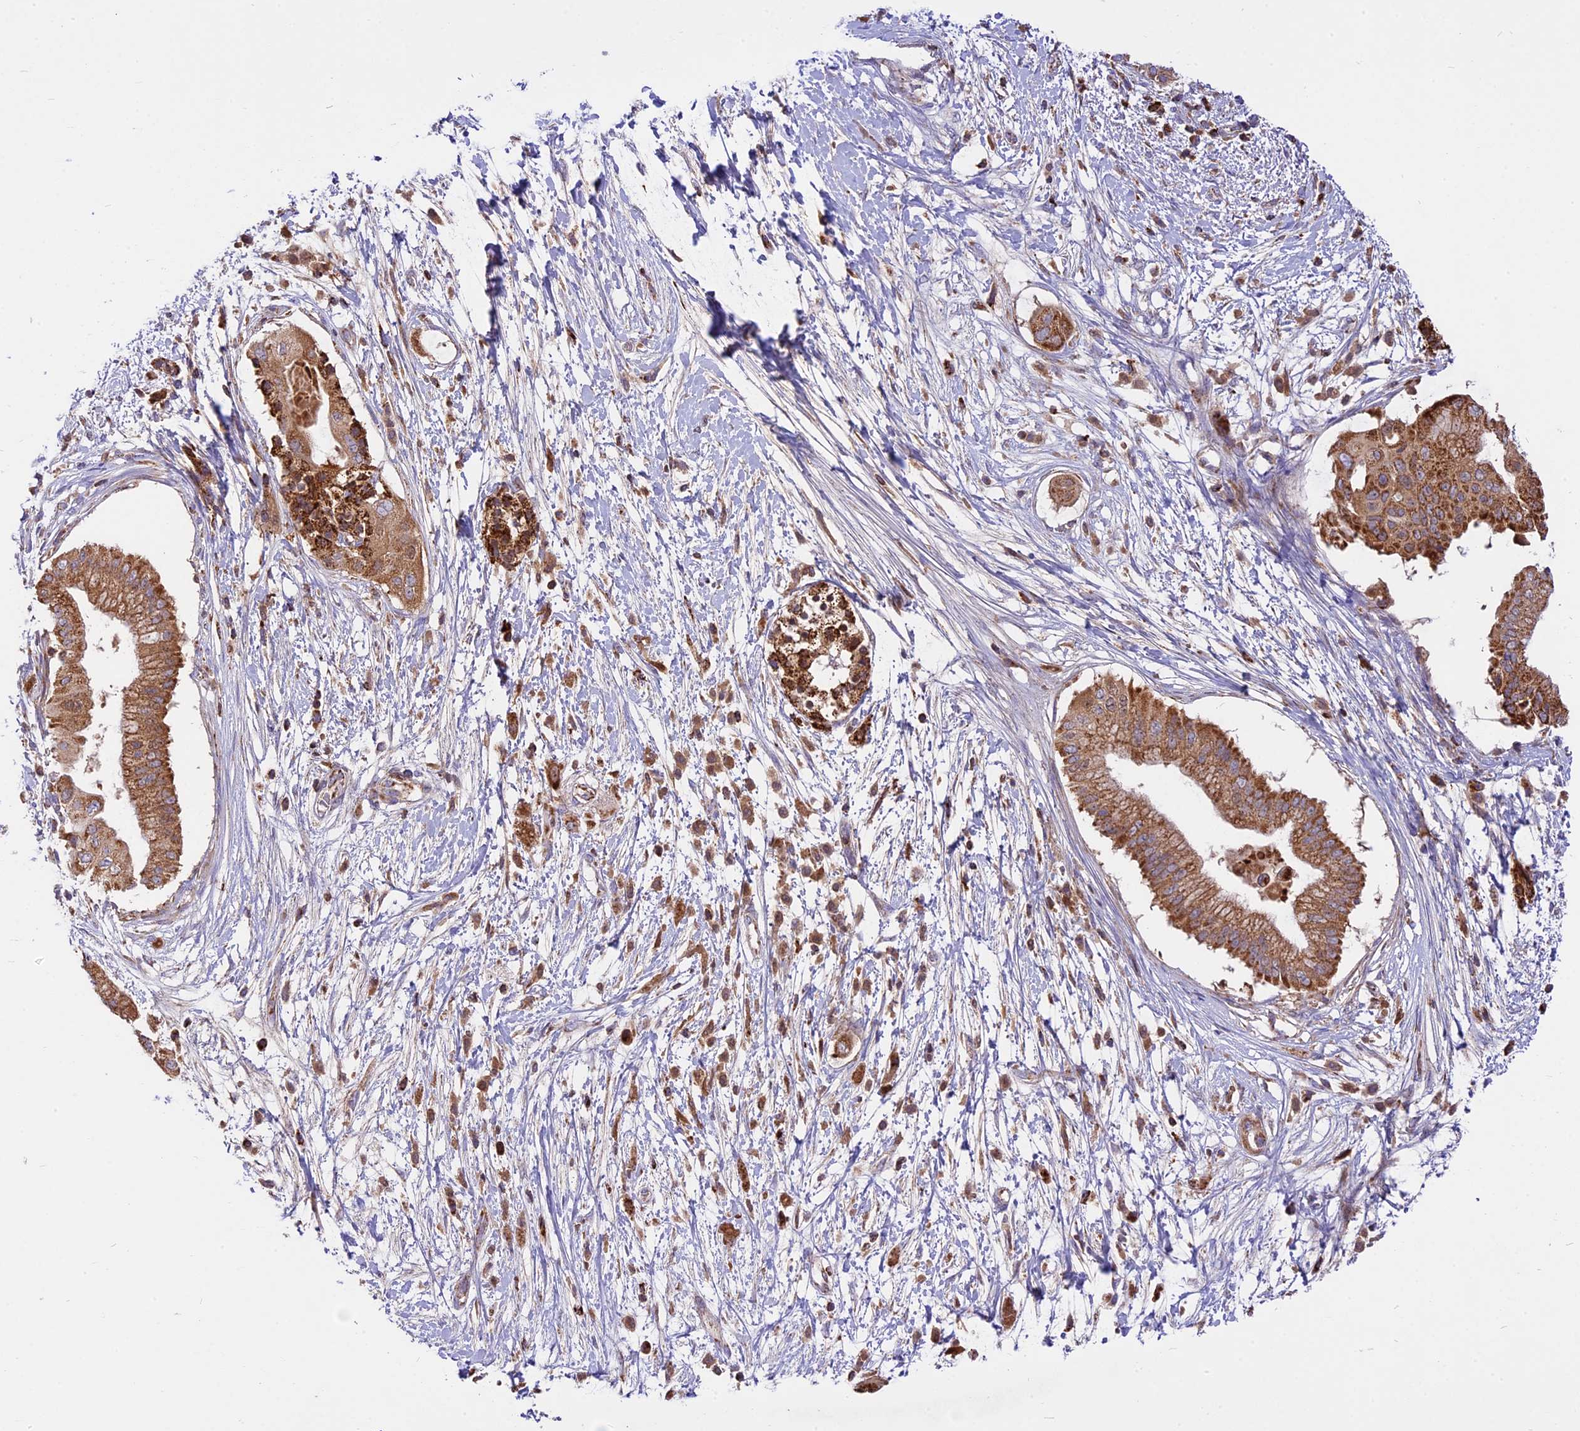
{"staining": {"intensity": "moderate", "quantity": ">75%", "location": "cytoplasmic/membranous"}, "tissue": "pancreatic cancer", "cell_type": "Tumor cells", "image_type": "cancer", "snomed": [{"axis": "morphology", "description": "Adenocarcinoma, NOS"}, {"axis": "topography", "description": "Pancreas"}], "caption": "Protein staining by immunohistochemistry exhibits moderate cytoplasmic/membranous positivity in approximately >75% of tumor cells in pancreatic adenocarcinoma.", "gene": "COX17", "patient": {"sex": "male", "age": 68}}